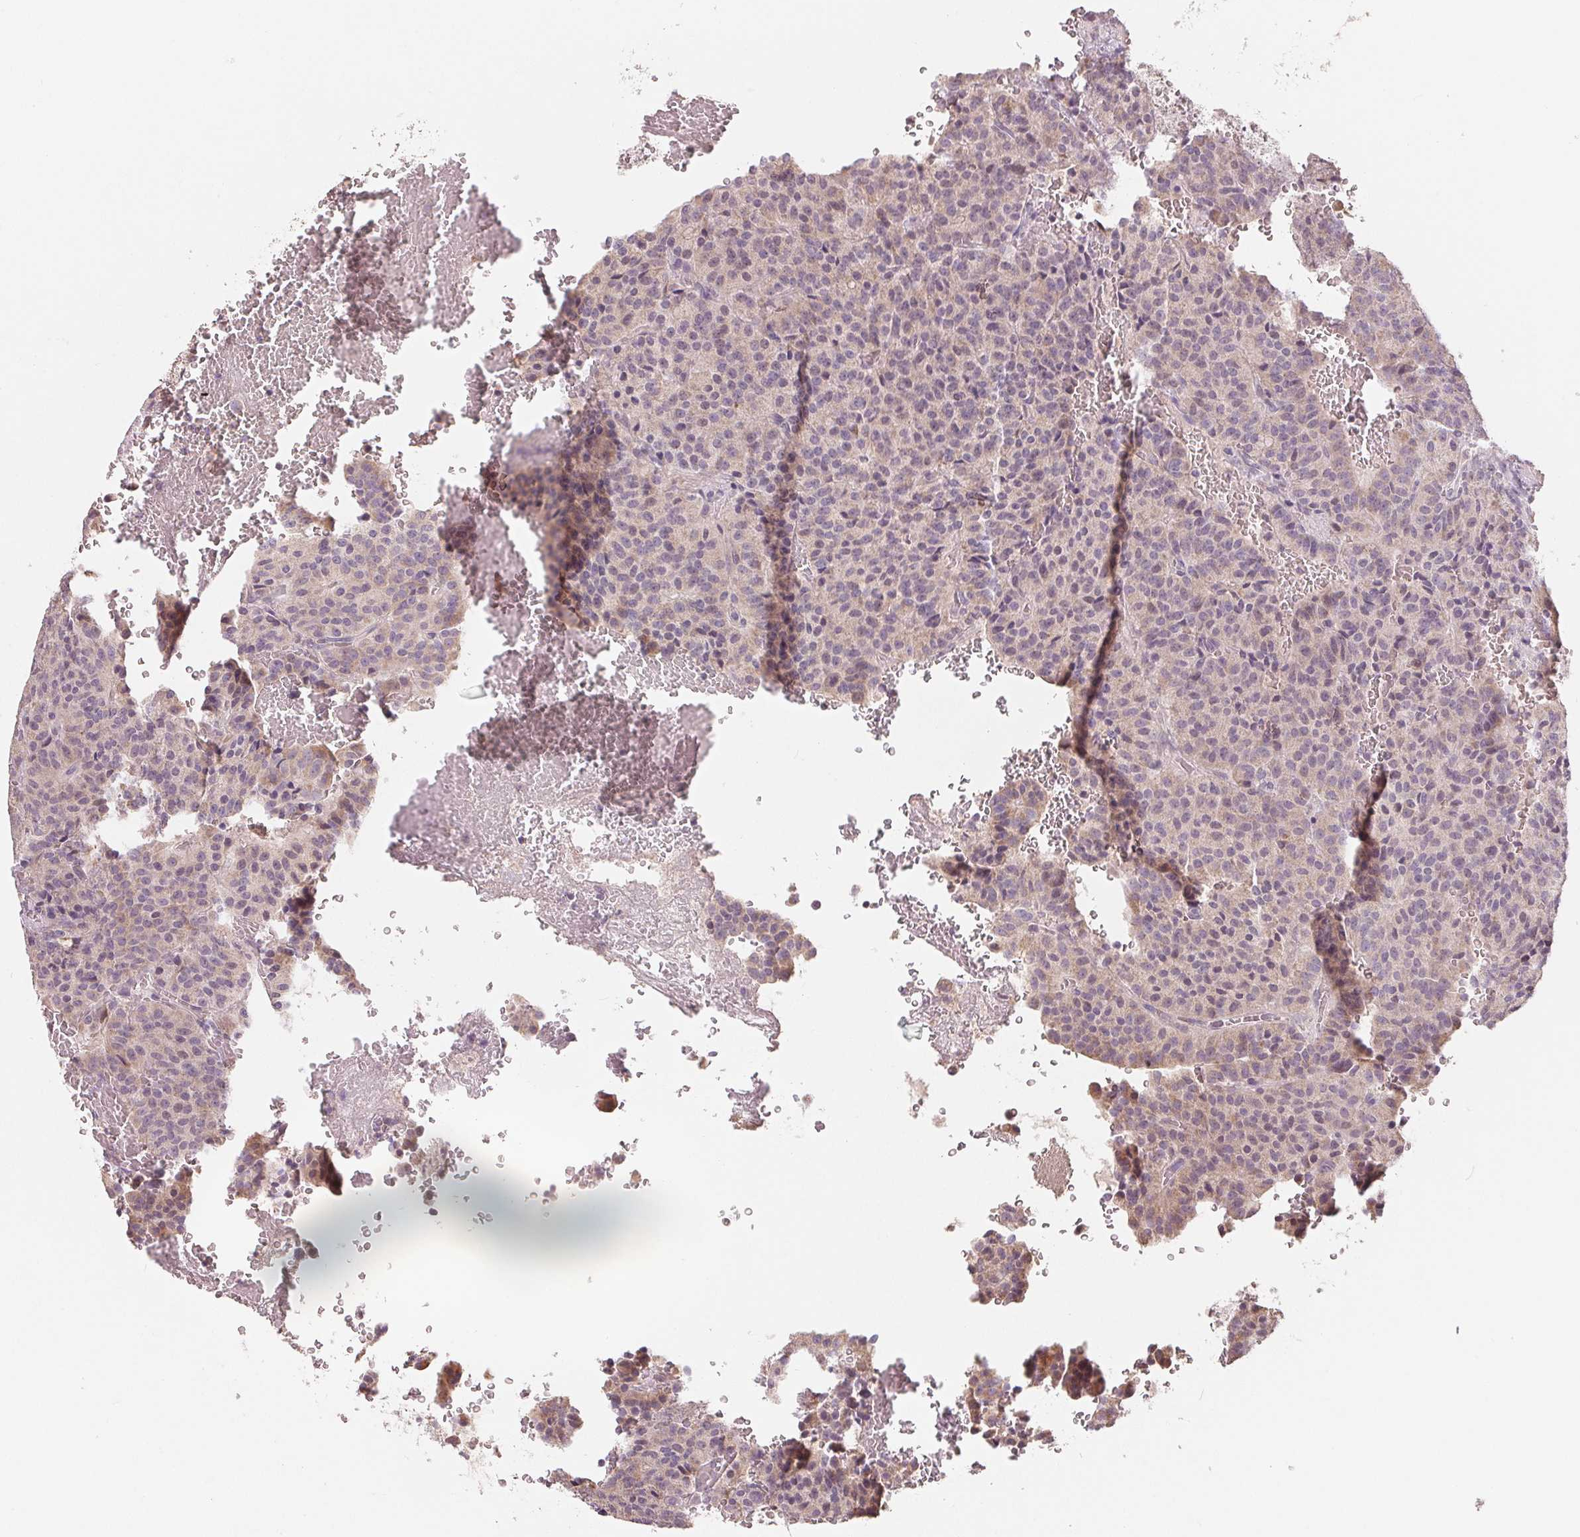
{"staining": {"intensity": "negative", "quantity": "none", "location": "none"}, "tissue": "carcinoid", "cell_type": "Tumor cells", "image_type": "cancer", "snomed": [{"axis": "morphology", "description": "Carcinoid, malignant, NOS"}, {"axis": "topography", "description": "Lung"}], "caption": "Immunohistochemical staining of carcinoid (malignant) exhibits no significant expression in tumor cells.", "gene": "AQP8", "patient": {"sex": "male", "age": 70}}